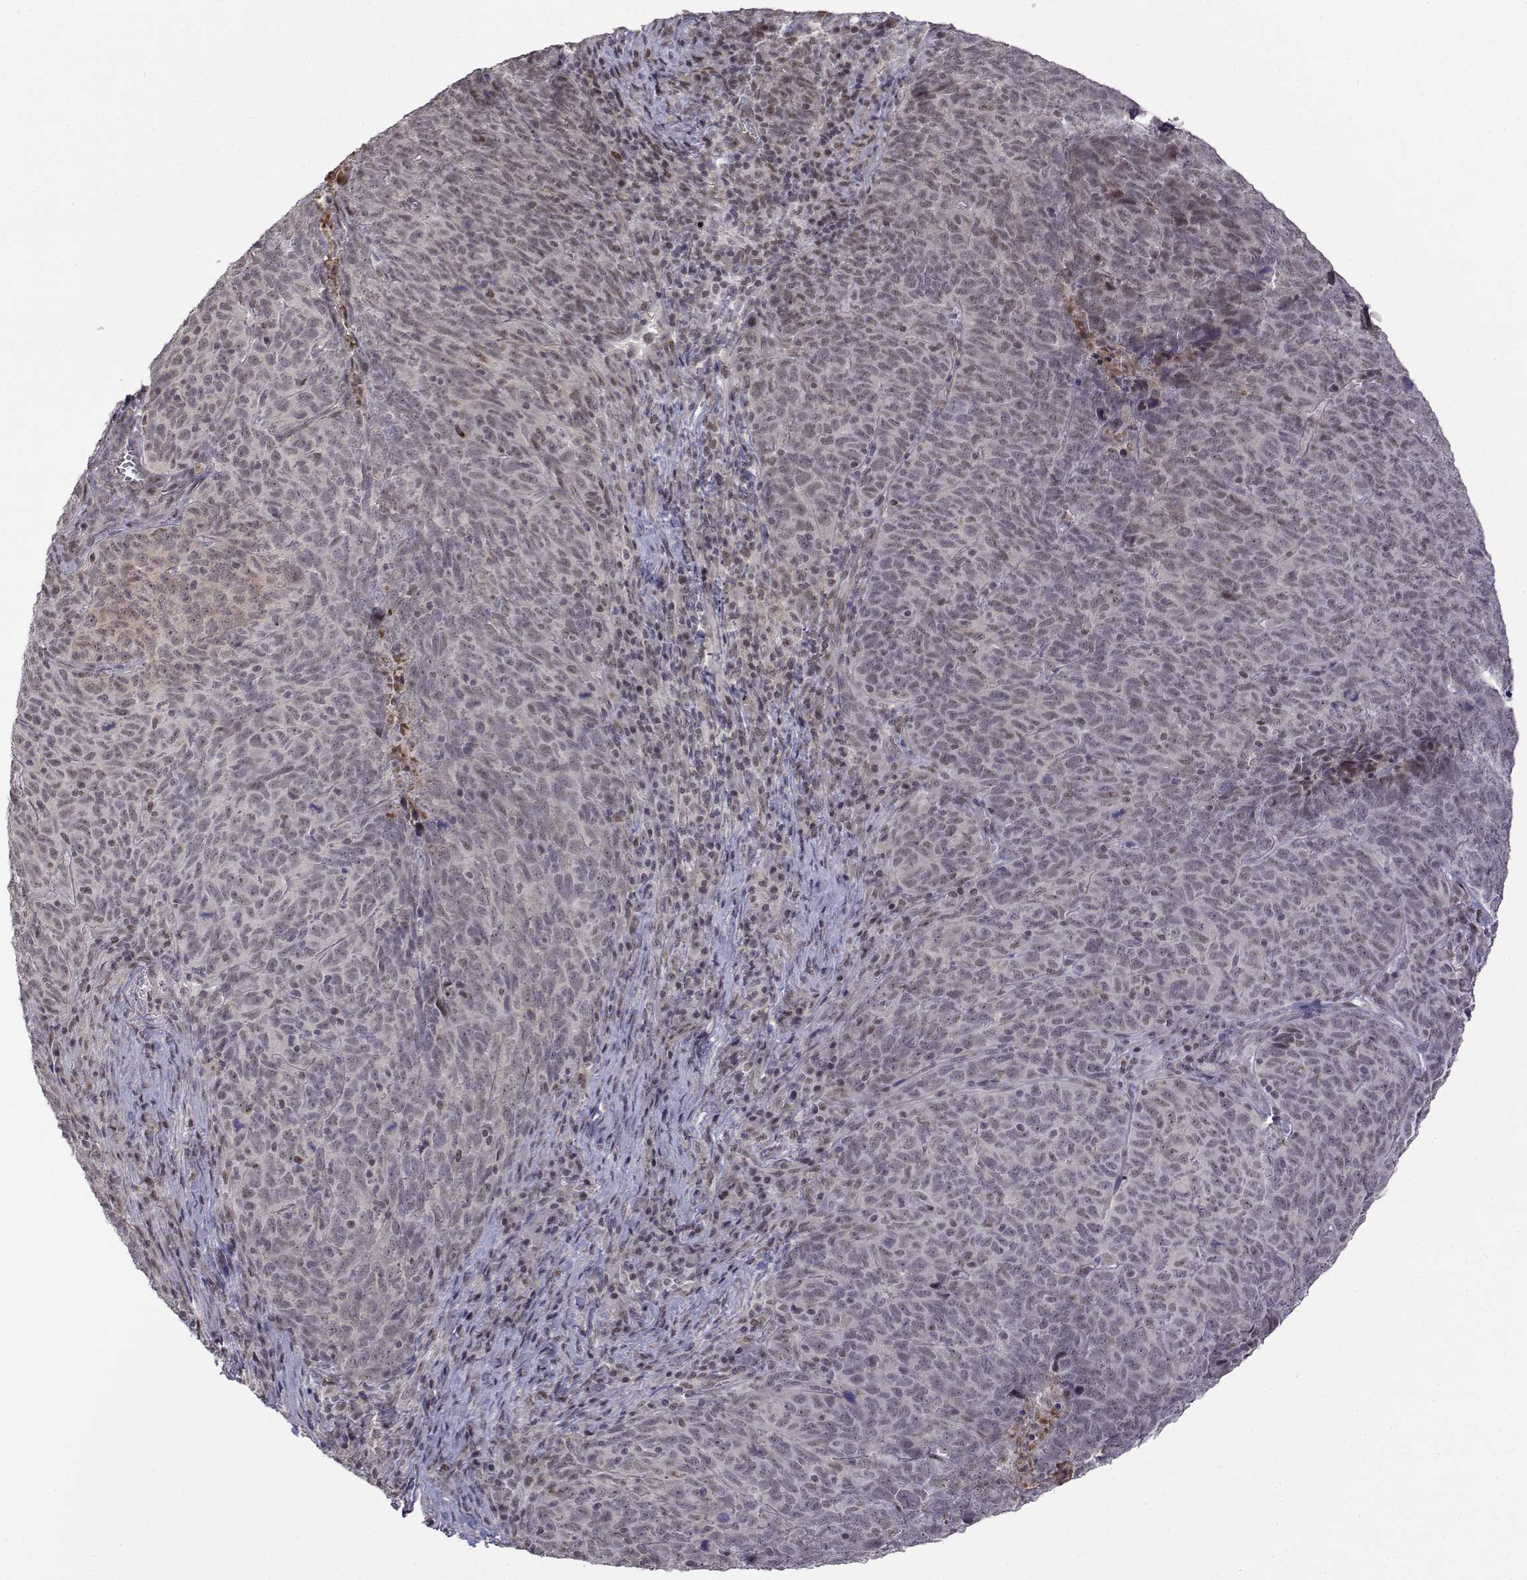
{"staining": {"intensity": "negative", "quantity": "none", "location": "none"}, "tissue": "skin cancer", "cell_type": "Tumor cells", "image_type": "cancer", "snomed": [{"axis": "morphology", "description": "Squamous cell carcinoma, NOS"}, {"axis": "topography", "description": "Skin"}, {"axis": "topography", "description": "Anal"}], "caption": "Immunohistochemistry (IHC) photomicrograph of human skin squamous cell carcinoma stained for a protein (brown), which displays no staining in tumor cells.", "gene": "ITGA7", "patient": {"sex": "female", "age": 51}}